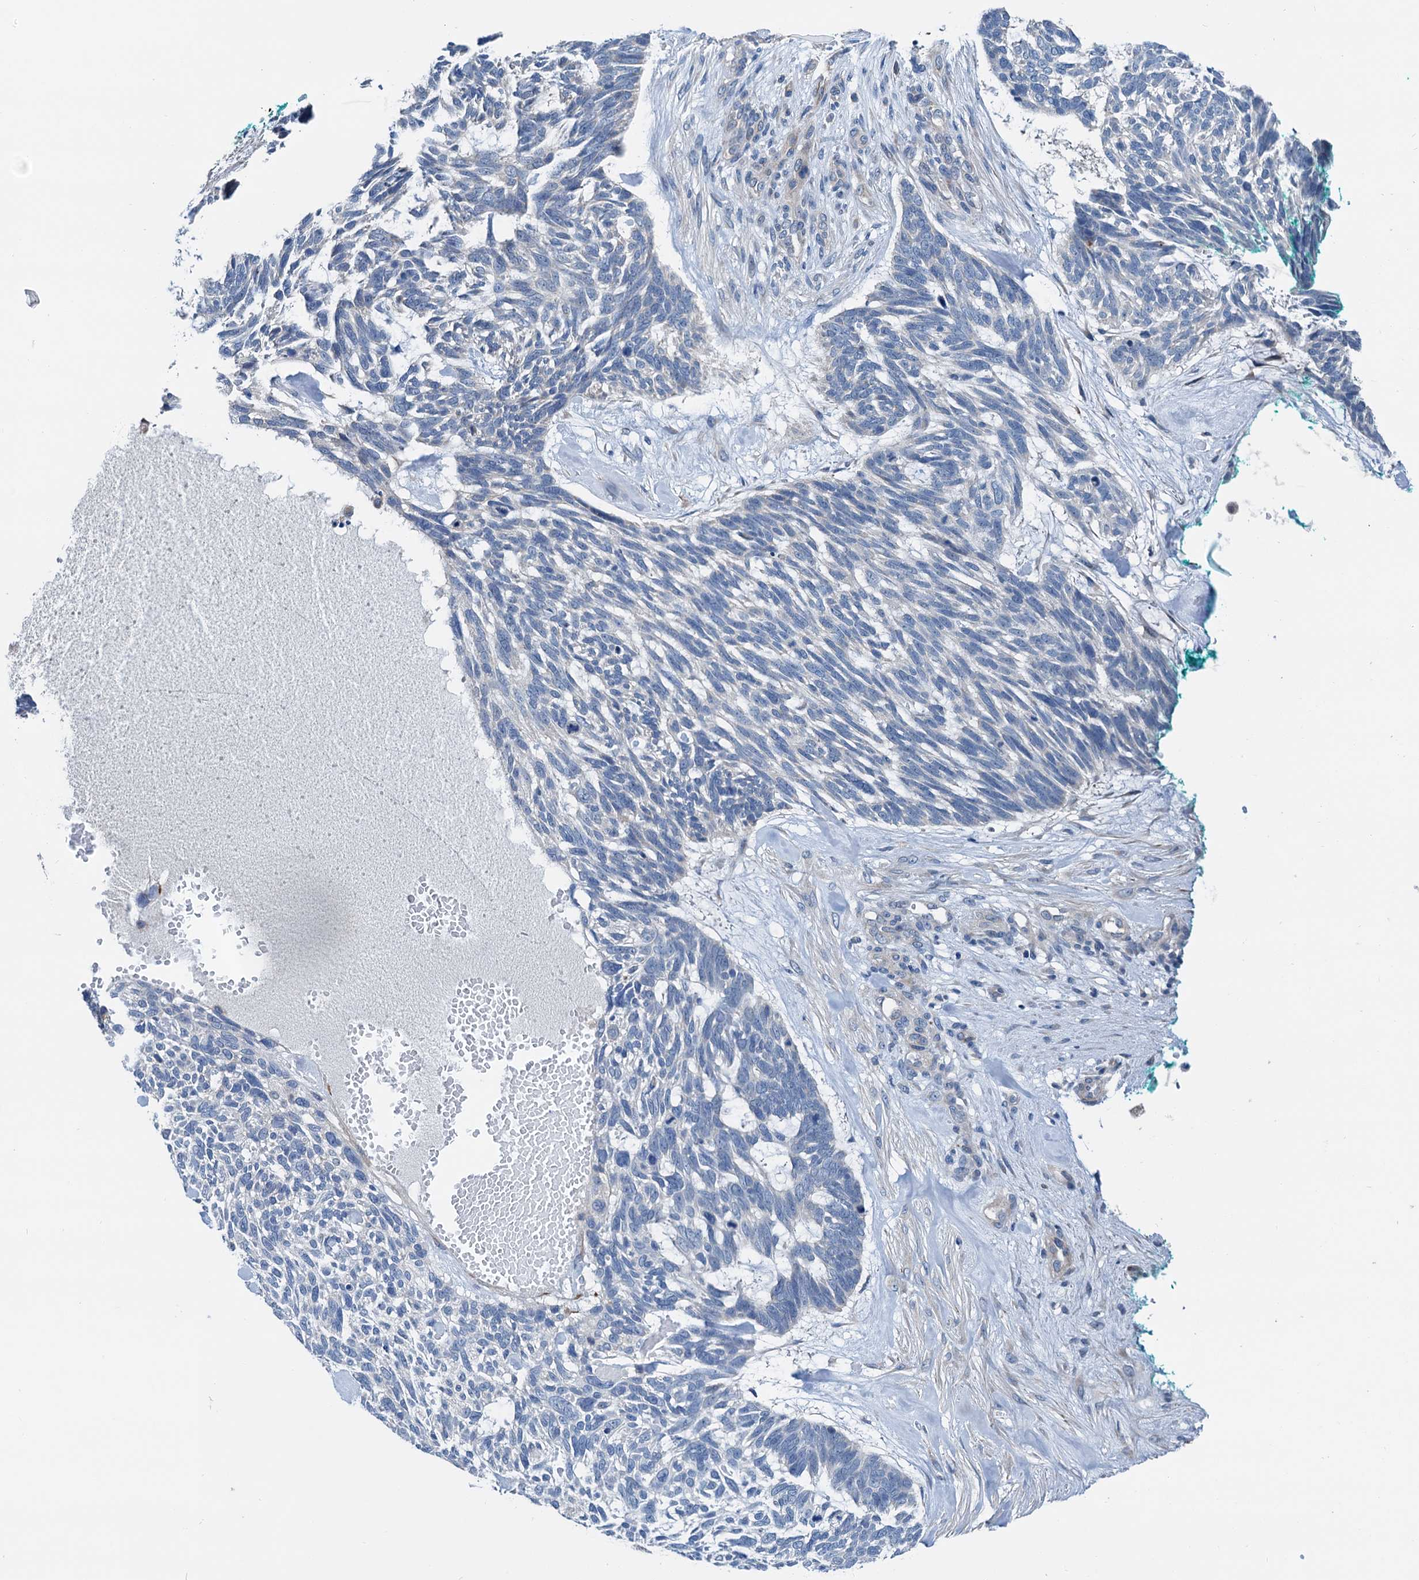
{"staining": {"intensity": "negative", "quantity": "none", "location": "none"}, "tissue": "skin cancer", "cell_type": "Tumor cells", "image_type": "cancer", "snomed": [{"axis": "morphology", "description": "Basal cell carcinoma"}, {"axis": "topography", "description": "Skin"}], "caption": "The histopathology image displays no staining of tumor cells in basal cell carcinoma (skin). (DAB (3,3'-diaminobenzidine) immunohistochemistry with hematoxylin counter stain).", "gene": "ELAC1", "patient": {"sex": "male", "age": 88}}